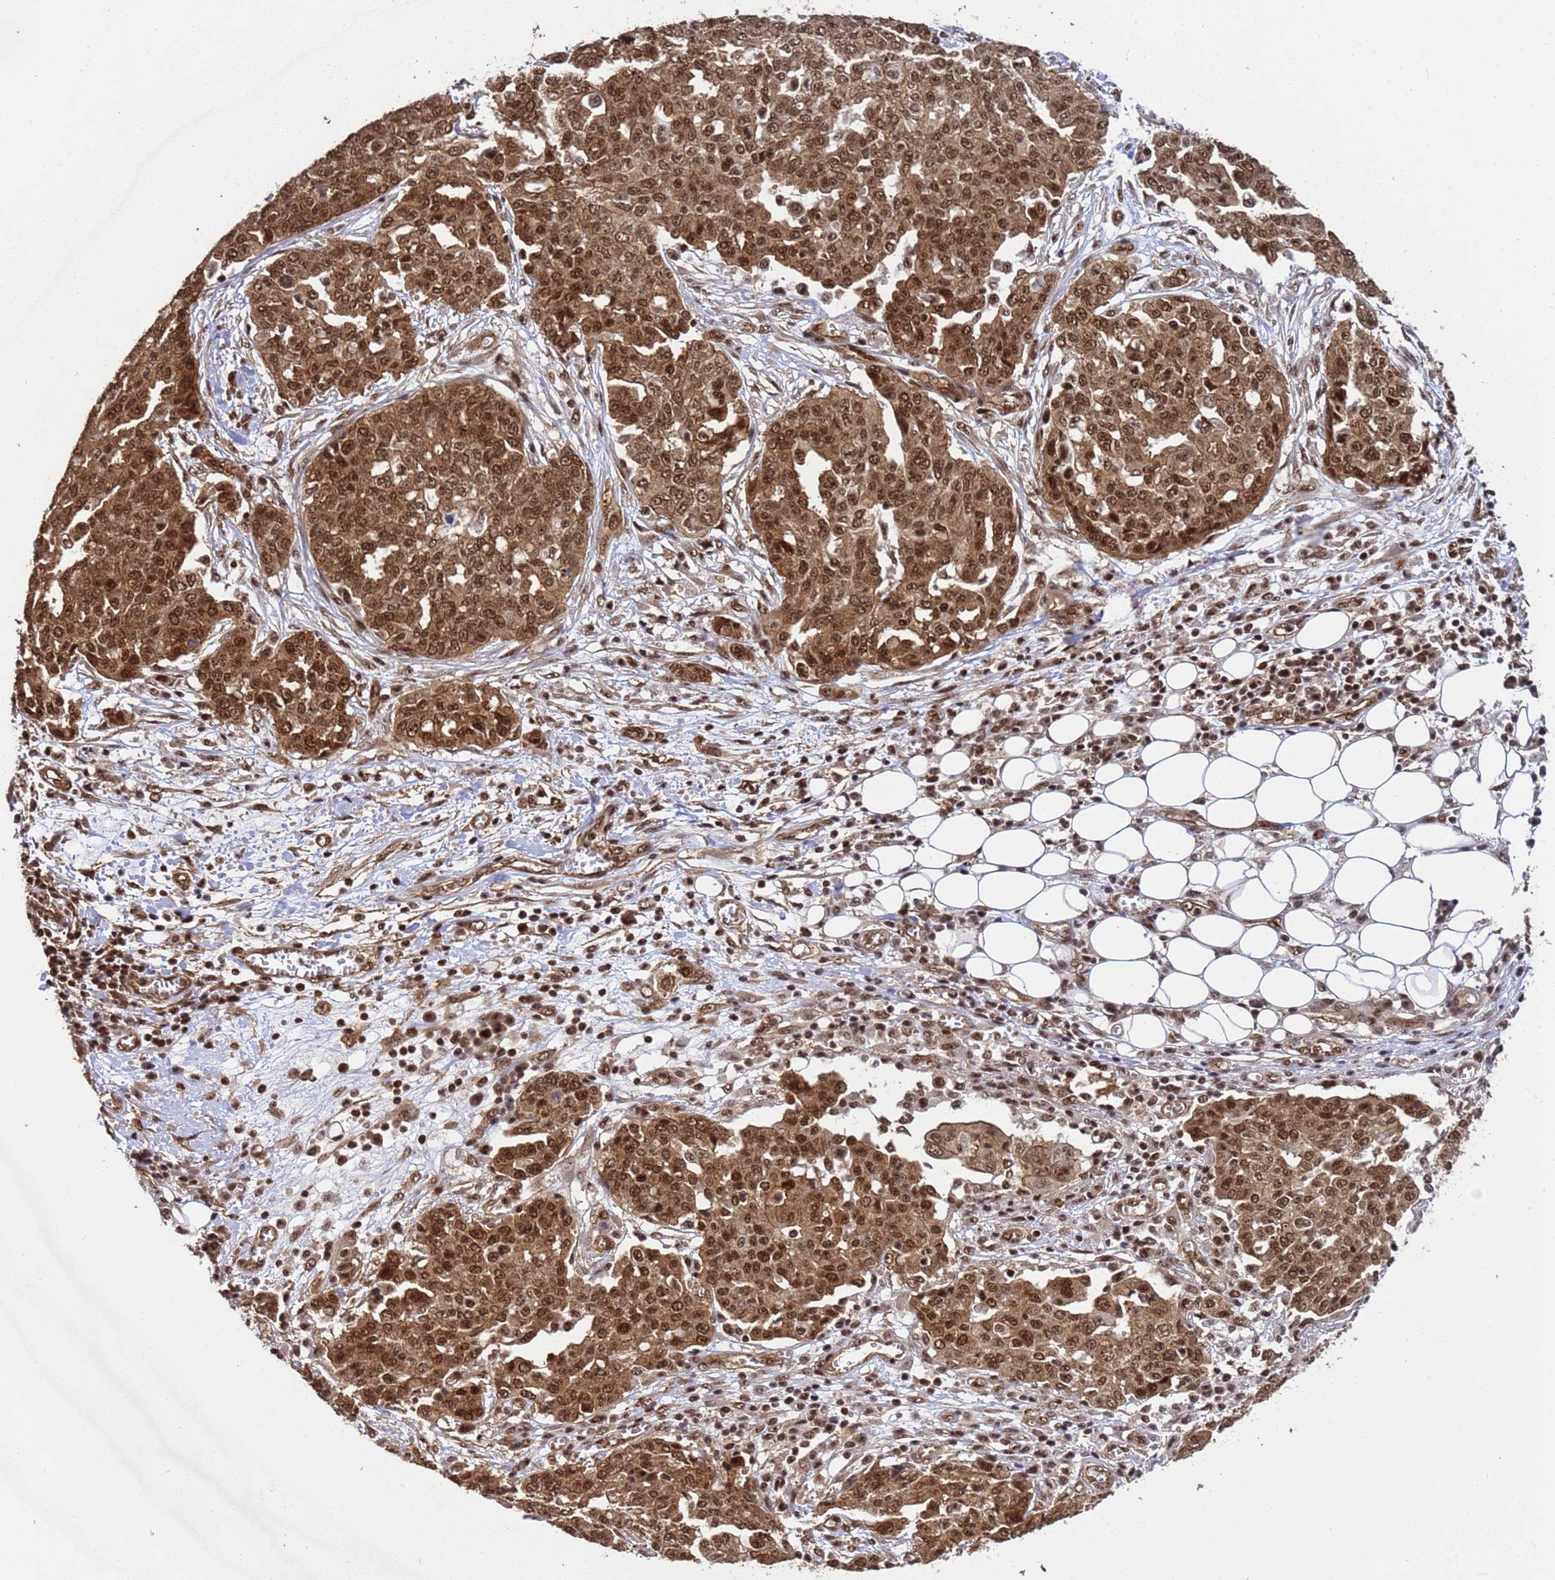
{"staining": {"intensity": "strong", "quantity": ">75%", "location": "cytoplasmic/membranous,nuclear"}, "tissue": "ovarian cancer", "cell_type": "Tumor cells", "image_type": "cancer", "snomed": [{"axis": "morphology", "description": "Cystadenocarcinoma, serous, NOS"}, {"axis": "topography", "description": "Soft tissue"}, {"axis": "topography", "description": "Ovary"}], "caption": "Immunohistochemistry photomicrograph of neoplastic tissue: human ovarian serous cystadenocarcinoma stained using immunohistochemistry displays high levels of strong protein expression localized specifically in the cytoplasmic/membranous and nuclear of tumor cells, appearing as a cytoplasmic/membranous and nuclear brown color.", "gene": "SYF2", "patient": {"sex": "female", "age": 57}}